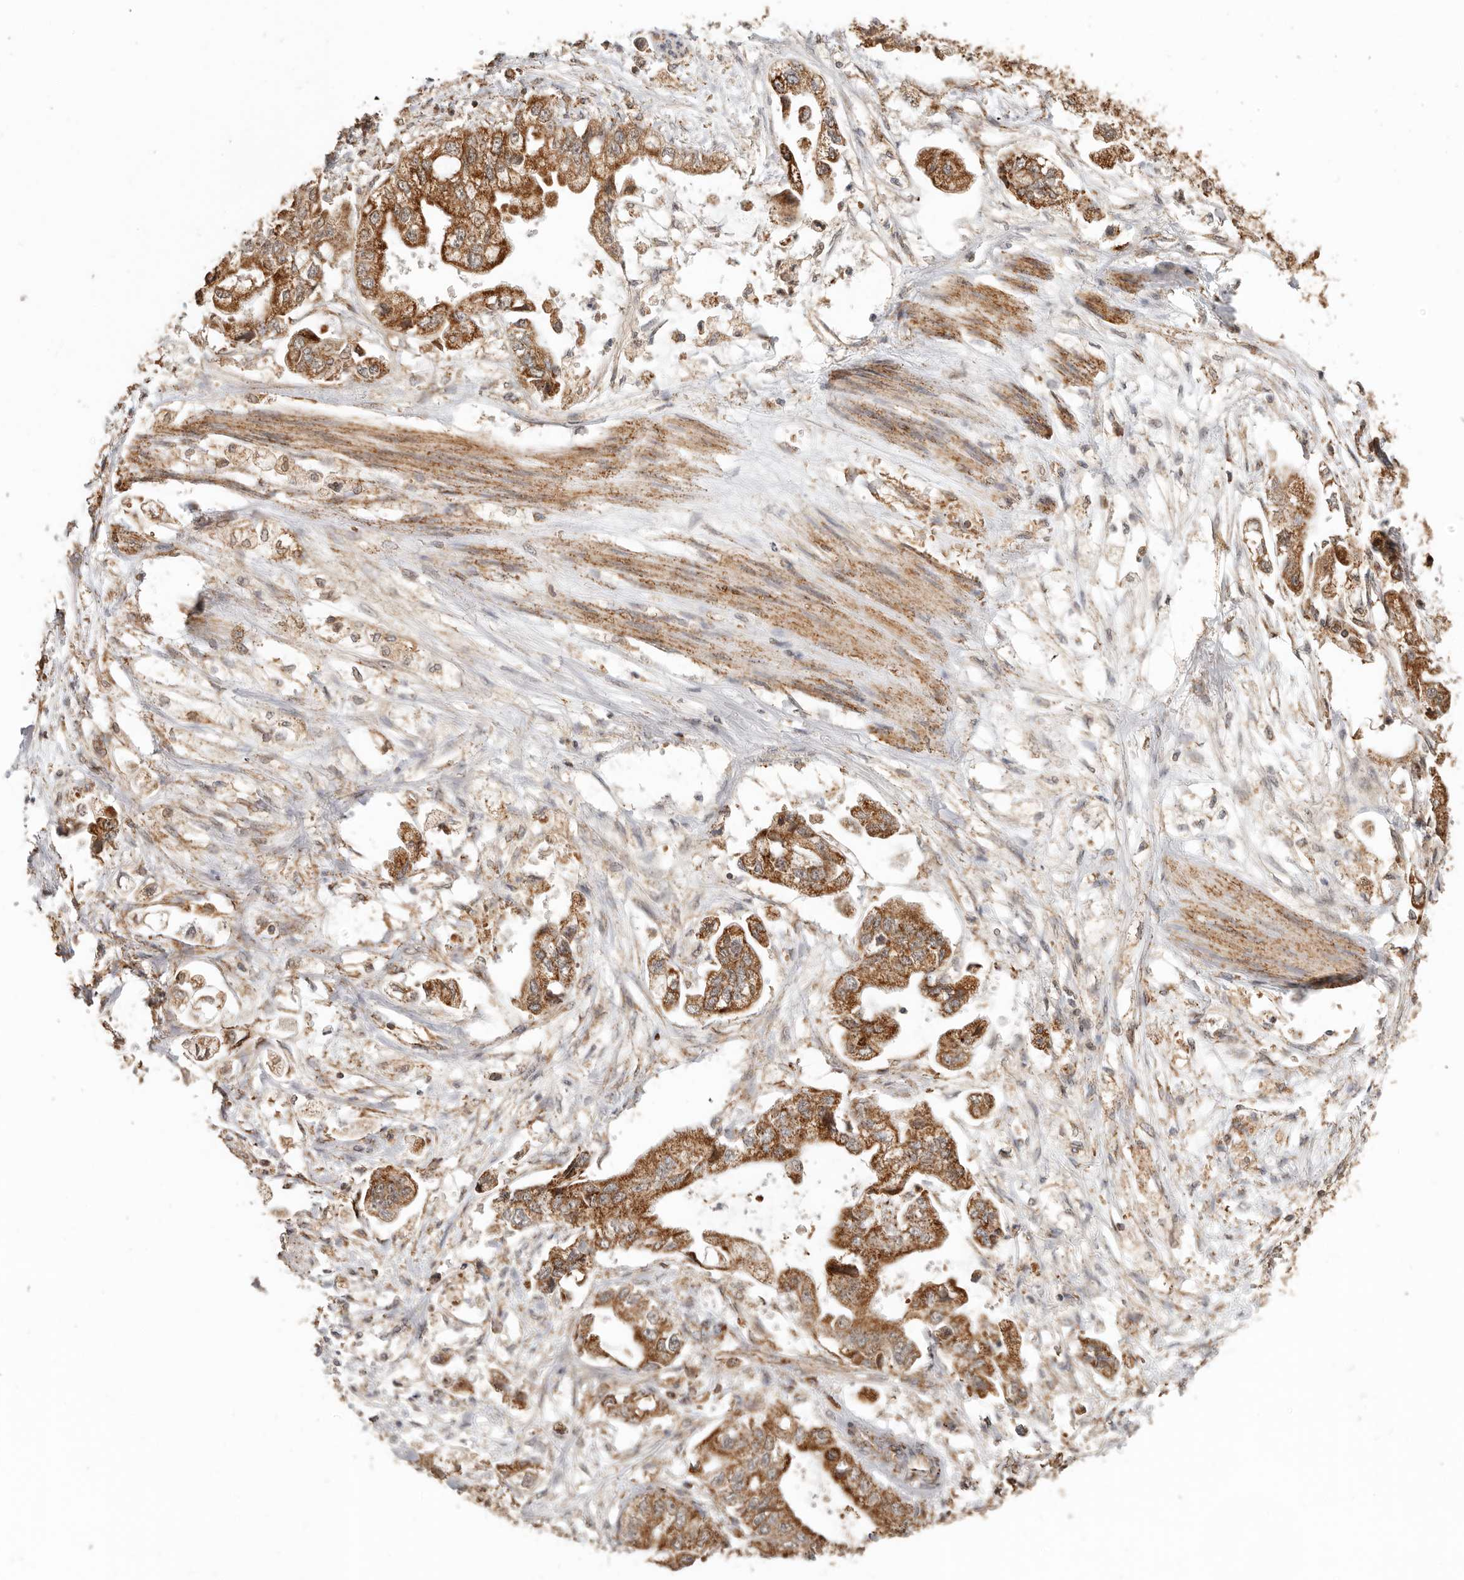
{"staining": {"intensity": "strong", "quantity": ">75%", "location": "cytoplasmic/membranous"}, "tissue": "stomach cancer", "cell_type": "Tumor cells", "image_type": "cancer", "snomed": [{"axis": "morphology", "description": "Adenocarcinoma, NOS"}, {"axis": "topography", "description": "Stomach"}], "caption": "Human stomach cancer stained for a protein (brown) displays strong cytoplasmic/membranous positive positivity in about >75% of tumor cells.", "gene": "NDUFB11", "patient": {"sex": "male", "age": 62}}